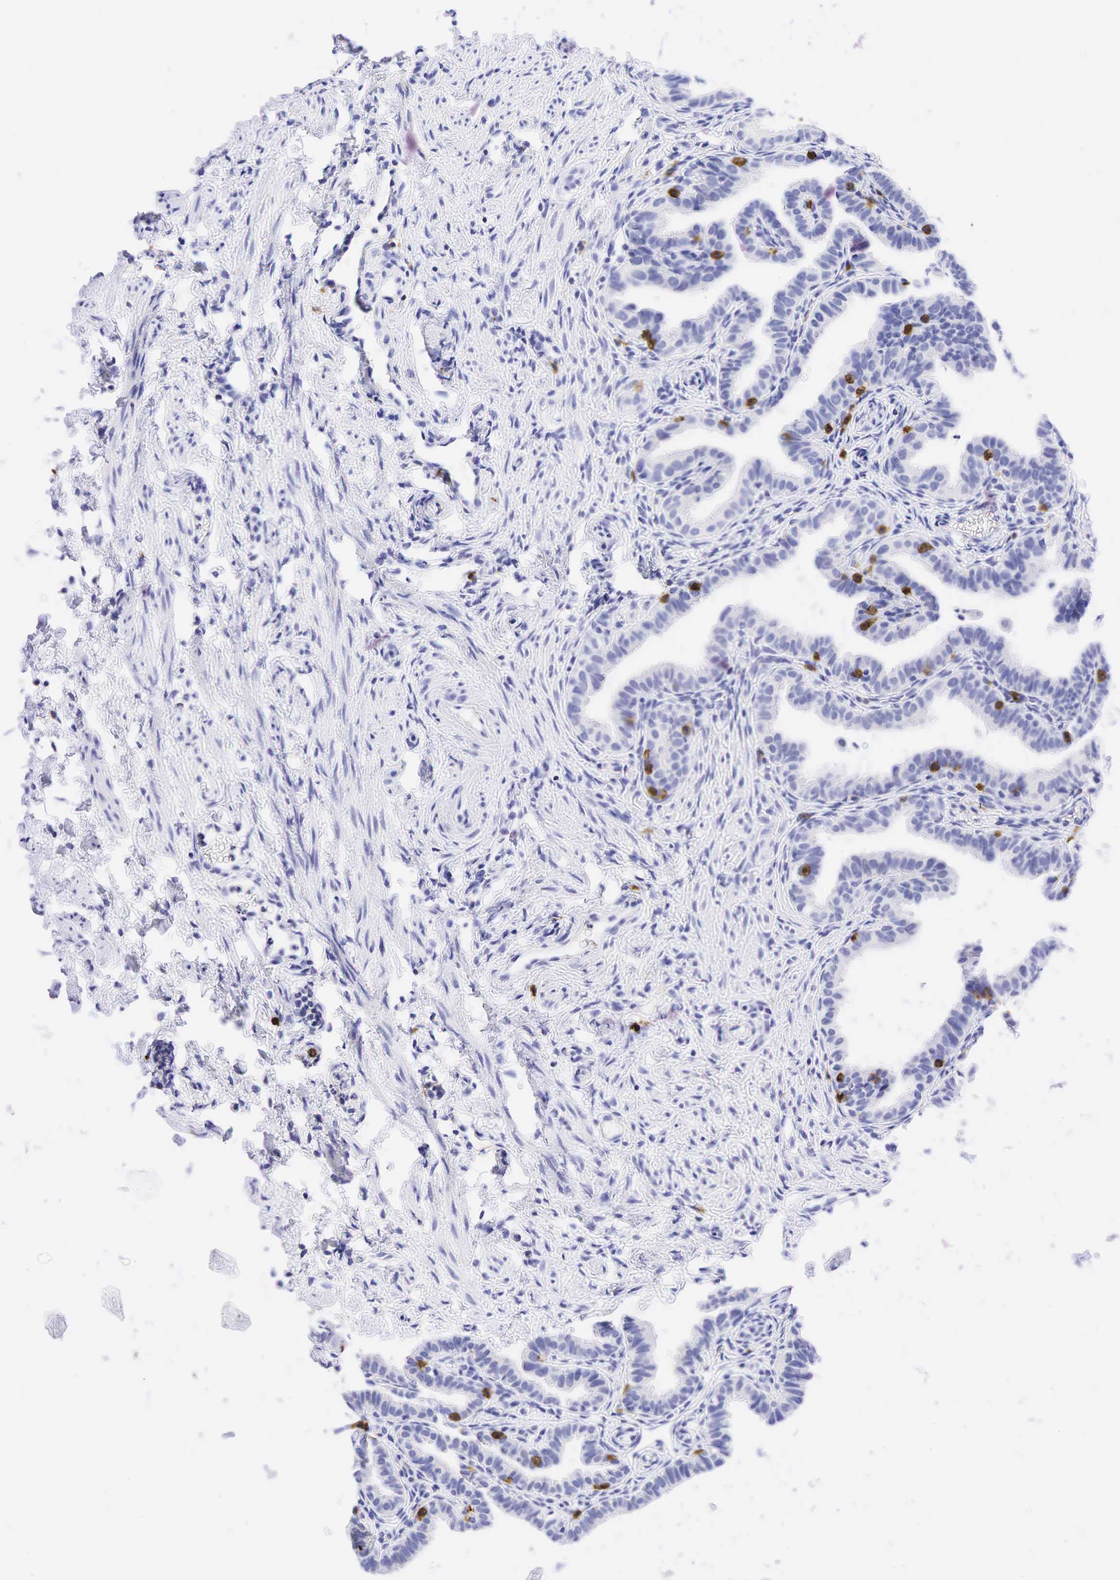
{"staining": {"intensity": "negative", "quantity": "none", "location": "none"}, "tissue": "fallopian tube", "cell_type": "Glandular cells", "image_type": "normal", "snomed": [{"axis": "morphology", "description": "Normal tissue, NOS"}, {"axis": "topography", "description": "Fallopian tube"}], "caption": "DAB immunohistochemical staining of benign human fallopian tube reveals no significant staining in glandular cells.", "gene": "CD8A", "patient": {"sex": "female", "age": 41}}